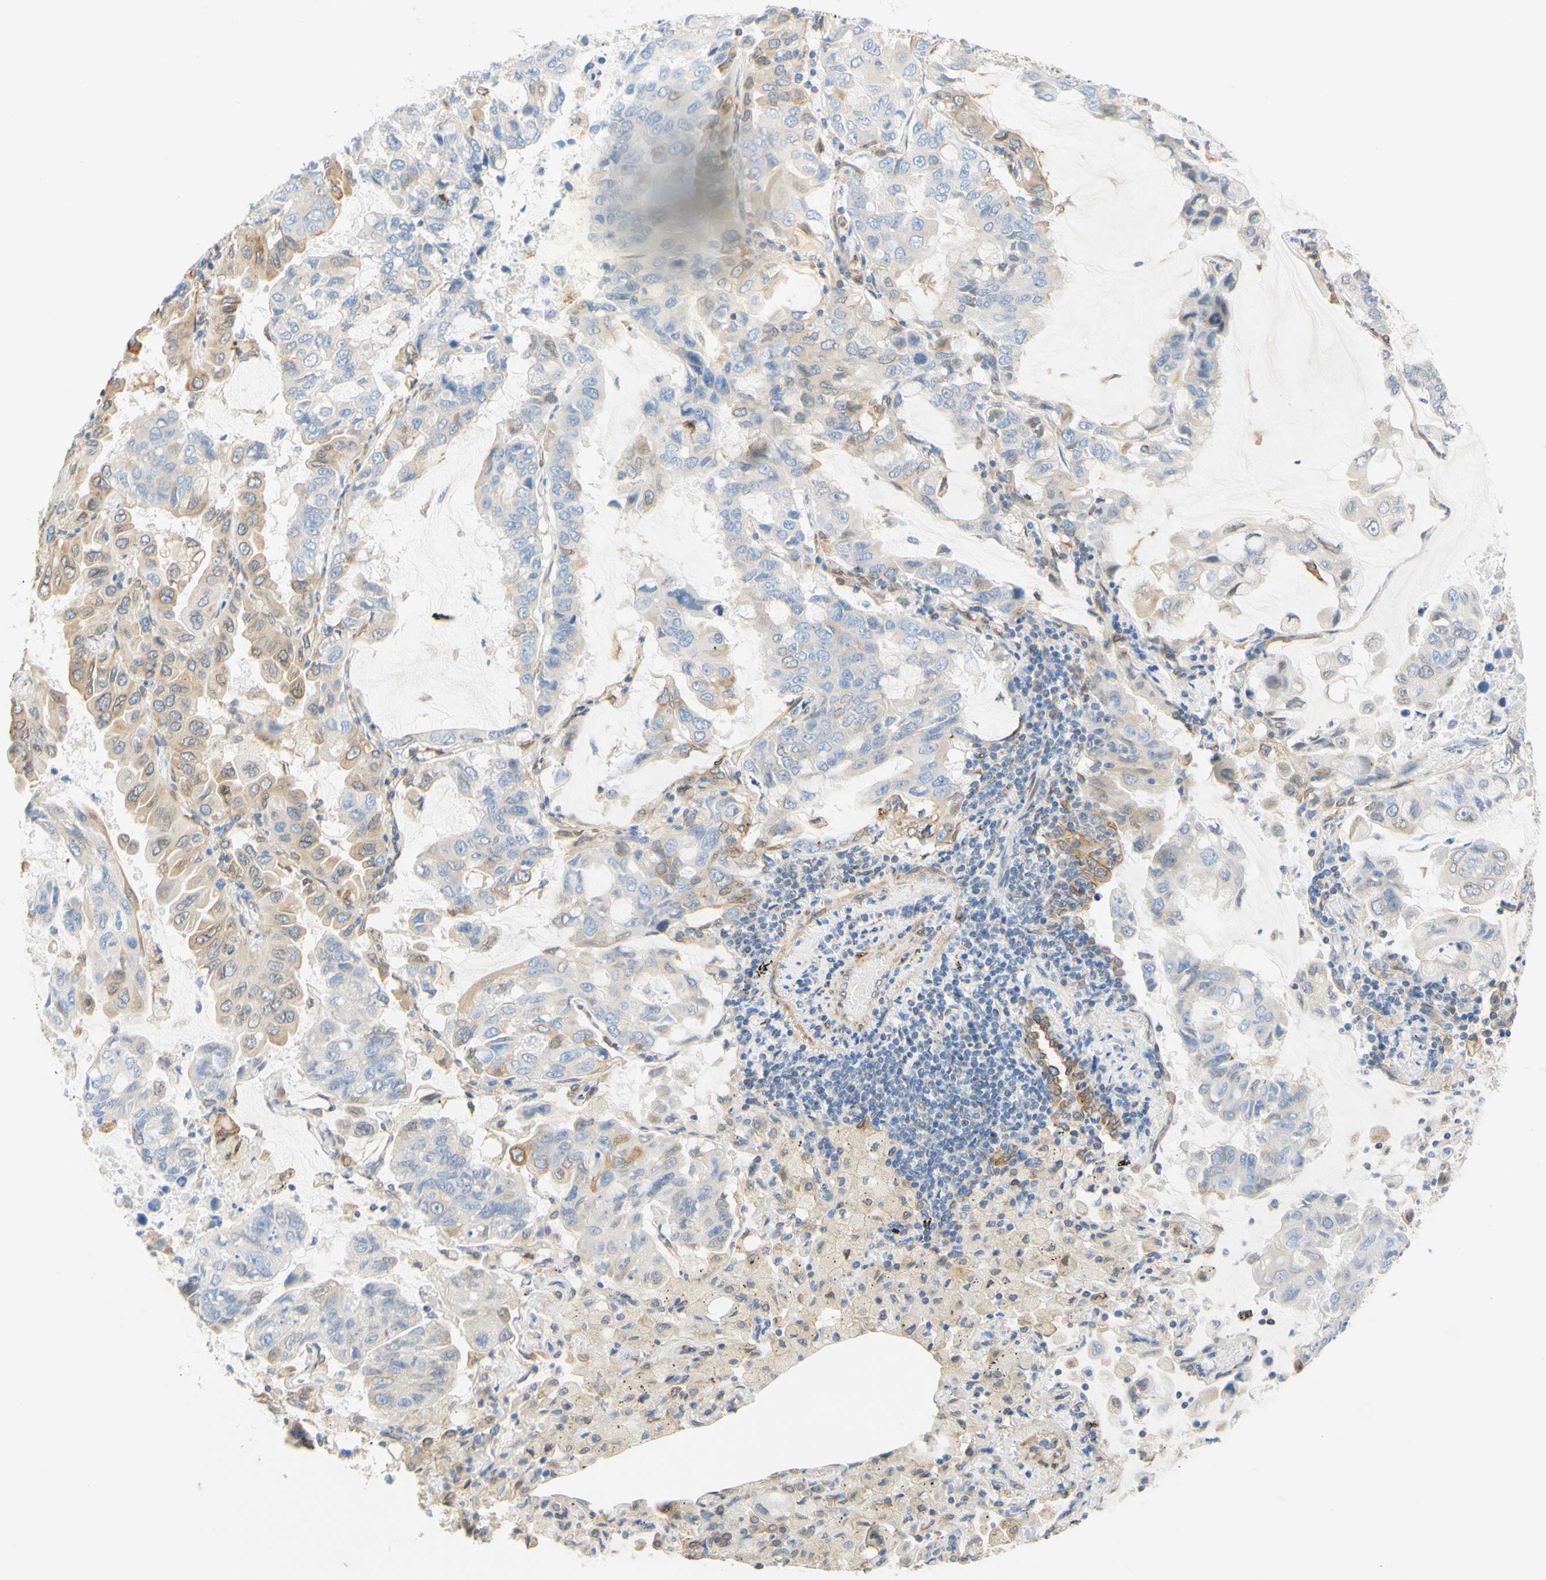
{"staining": {"intensity": "weak", "quantity": "<25%", "location": "cytoplasmic/membranous,nuclear"}, "tissue": "lung cancer", "cell_type": "Tumor cells", "image_type": "cancer", "snomed": [{"axis": "morphology", "description": "Adenocarcinoma, NOS"}, {"axis": "topography", "description": "Lung"}], "caption": "This is an immunohistochemistry (IHC) micrograph of lung cancer (adenocarcinoma). There is no staining in tumor cells.", "gene": "ENDOD1", "patient": {"sex": "male", "age": 64}}